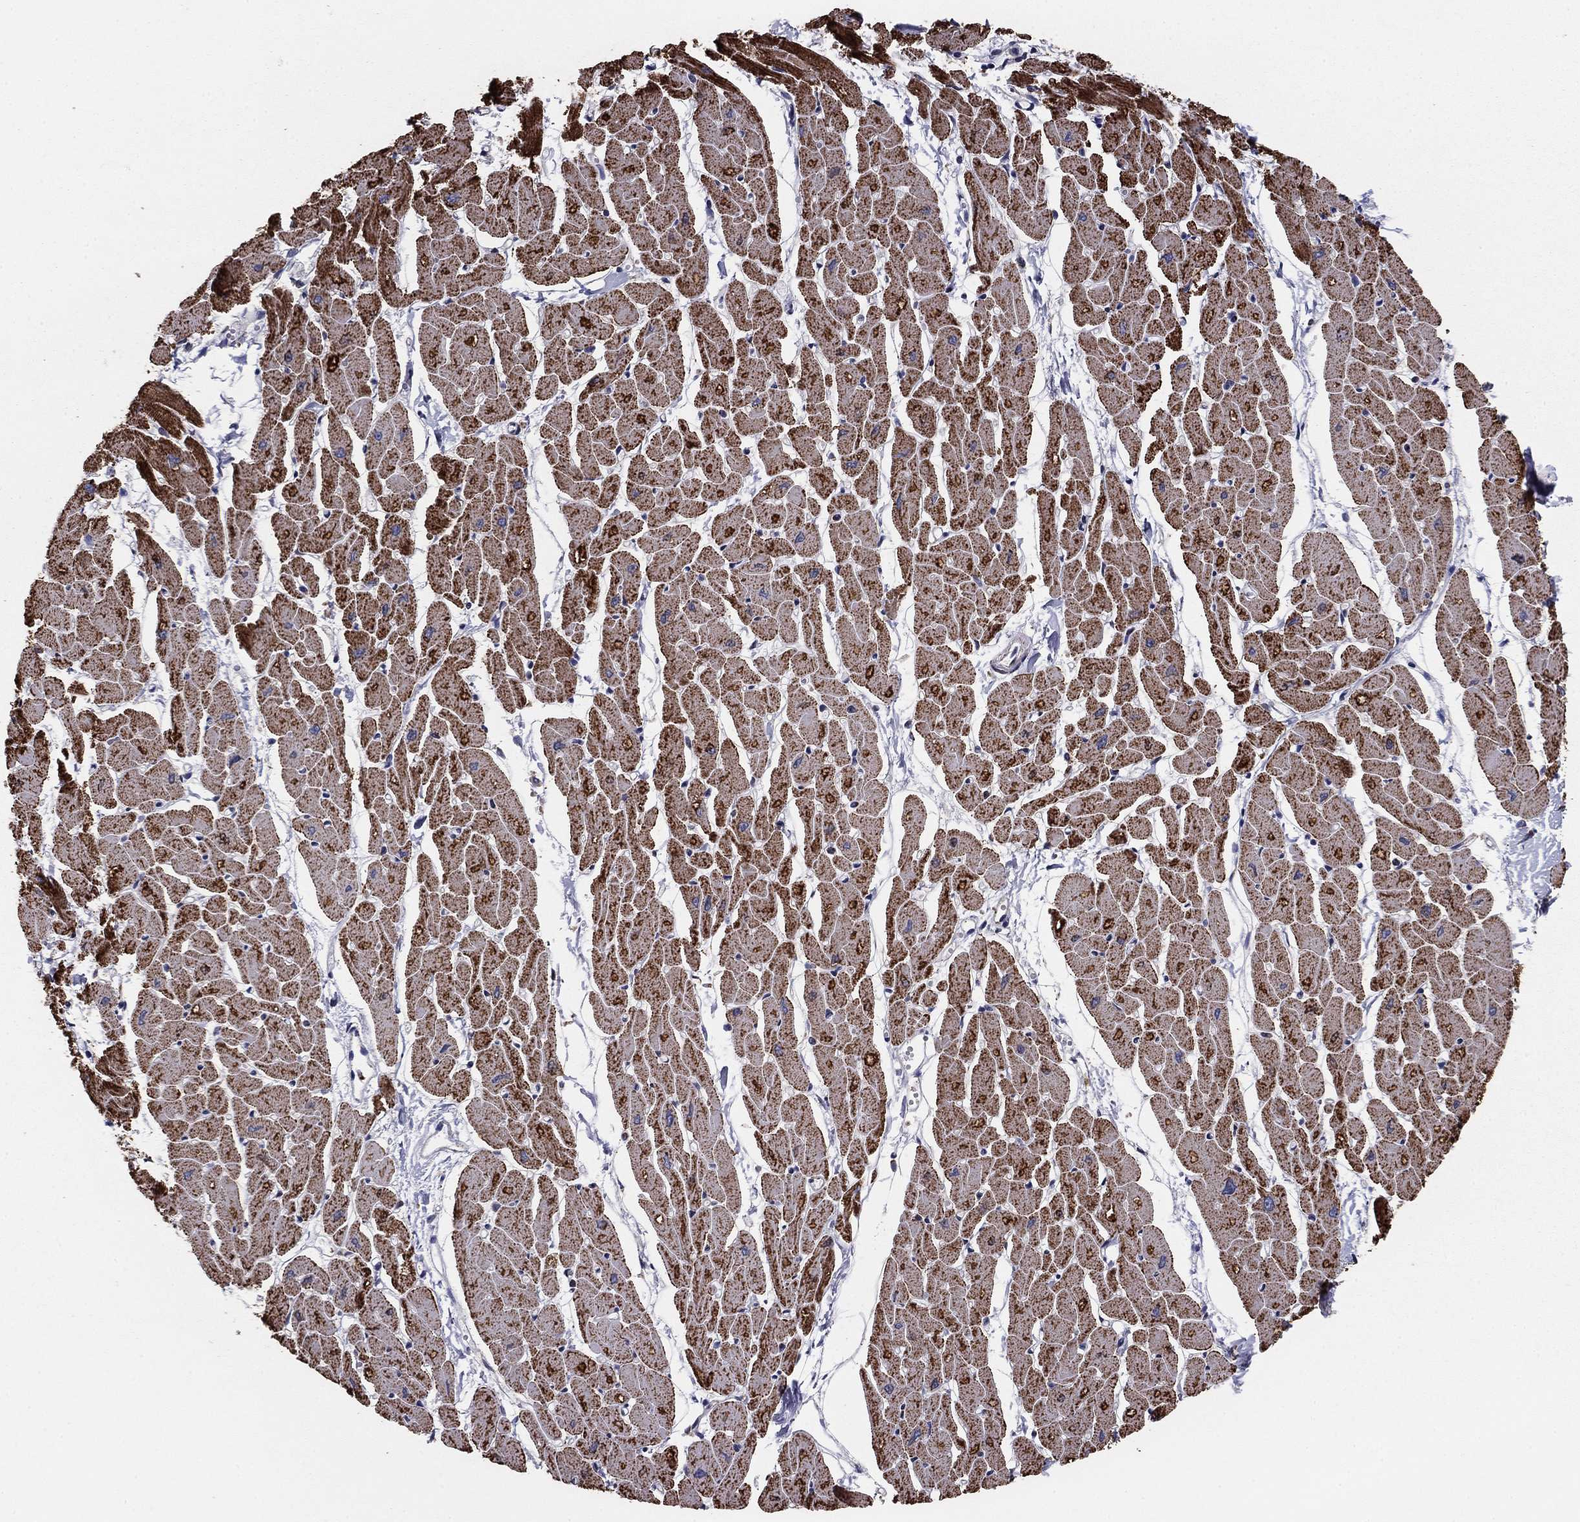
{"staining": {"intensity": "strong", "quantity": ">75%", "location": "cytoplasmic/membranous"}, "tissue": "heart muscle", "cell_type": "Cardiomyocytes", "image_type": "normal", "snomed": [{"axis": "morphology", "description": "Normal tissue, NOS"}, {"axis": "topography", "description": "Heart"}], "caption": "This micrograph exhibits immunohistochemistry (IHC) staining of benign heart muscle, with high strong cytoplasmic/membranous expression in about >75% of cardiomyocytes.", "gene": "NDUFV1", "patient": {"sex": "male", "age": 57}}